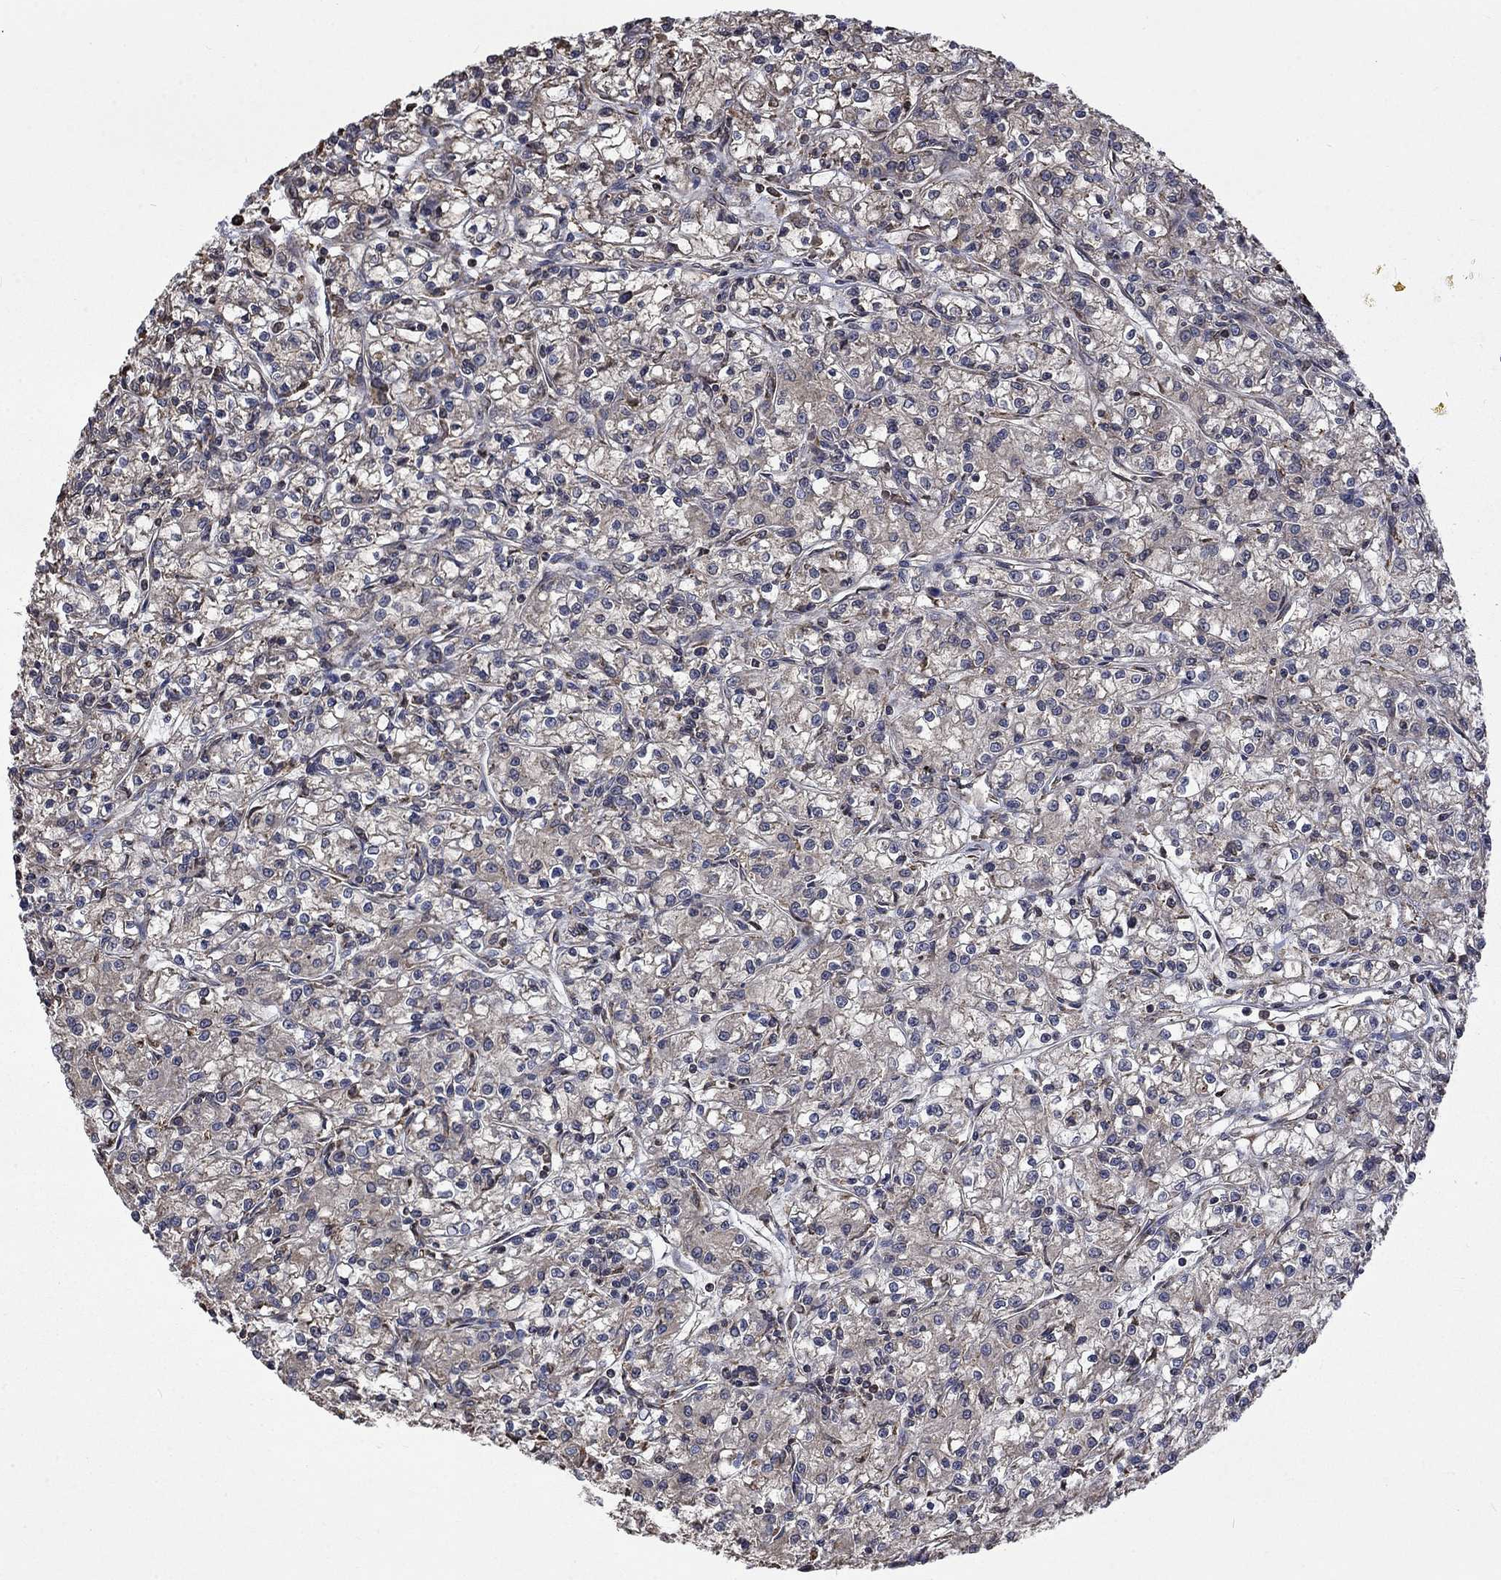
{"staining": {"intensity": "negative", "quantity": "none", "location": "none"}, "tissue": "renal cancer", "cell_type": "Tumor cells", "image_type": "cancer", "snomed": [{"axis": "morphology", "description": "Adenocarcinoma, NOS"}, {"axis": "topography", "description": "Kidney"}], "caption": "An immunohistochemistry (IHC) histopathology image of renal adenocarcinoma is shown. There is no staining in tumor cells of renal adenocarcinoma. The staining is performed using DAB brown chromogen with nuclei counter-stained in using hematoxylin.", "gene": "ESRRA", "patient": {"sex": "female", "age": 59}}